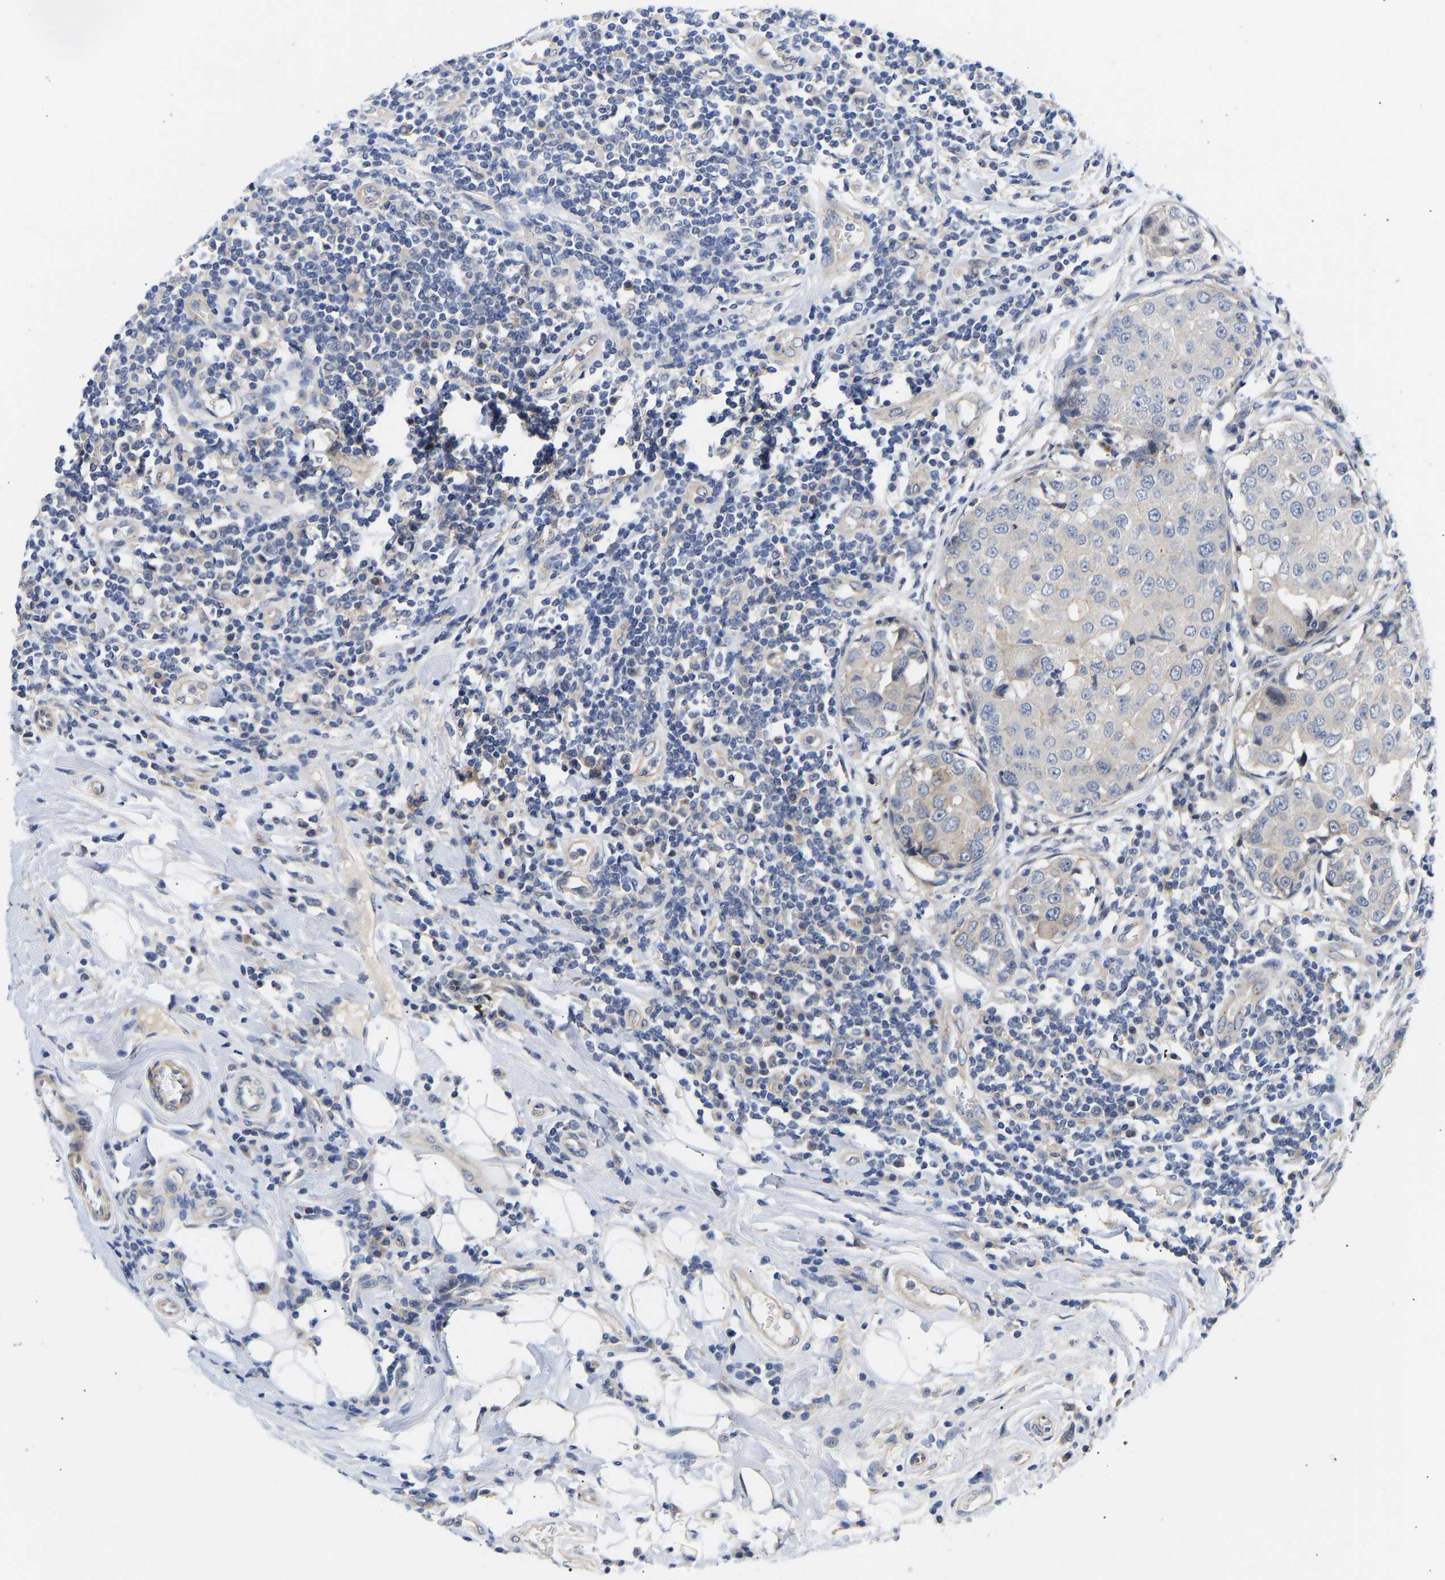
{"staining": {"intensity": "negative", "quantity": "none", "location": "none"}, "tissue": "breast cancer", "cell_type": "Tumor cells", "image_type": "cancer", "snomed": [{"axis": "morphology", "description": "Duct carcinoma"}, {"axis": "topography", "description": "Breast"}], "caption": "A high-resolution image shows IHC staining of breast cancer, which exhibits no significant staining in tumor cells.", "gene": "KASH5", "patient": {"sex": "female", "age": 27}}